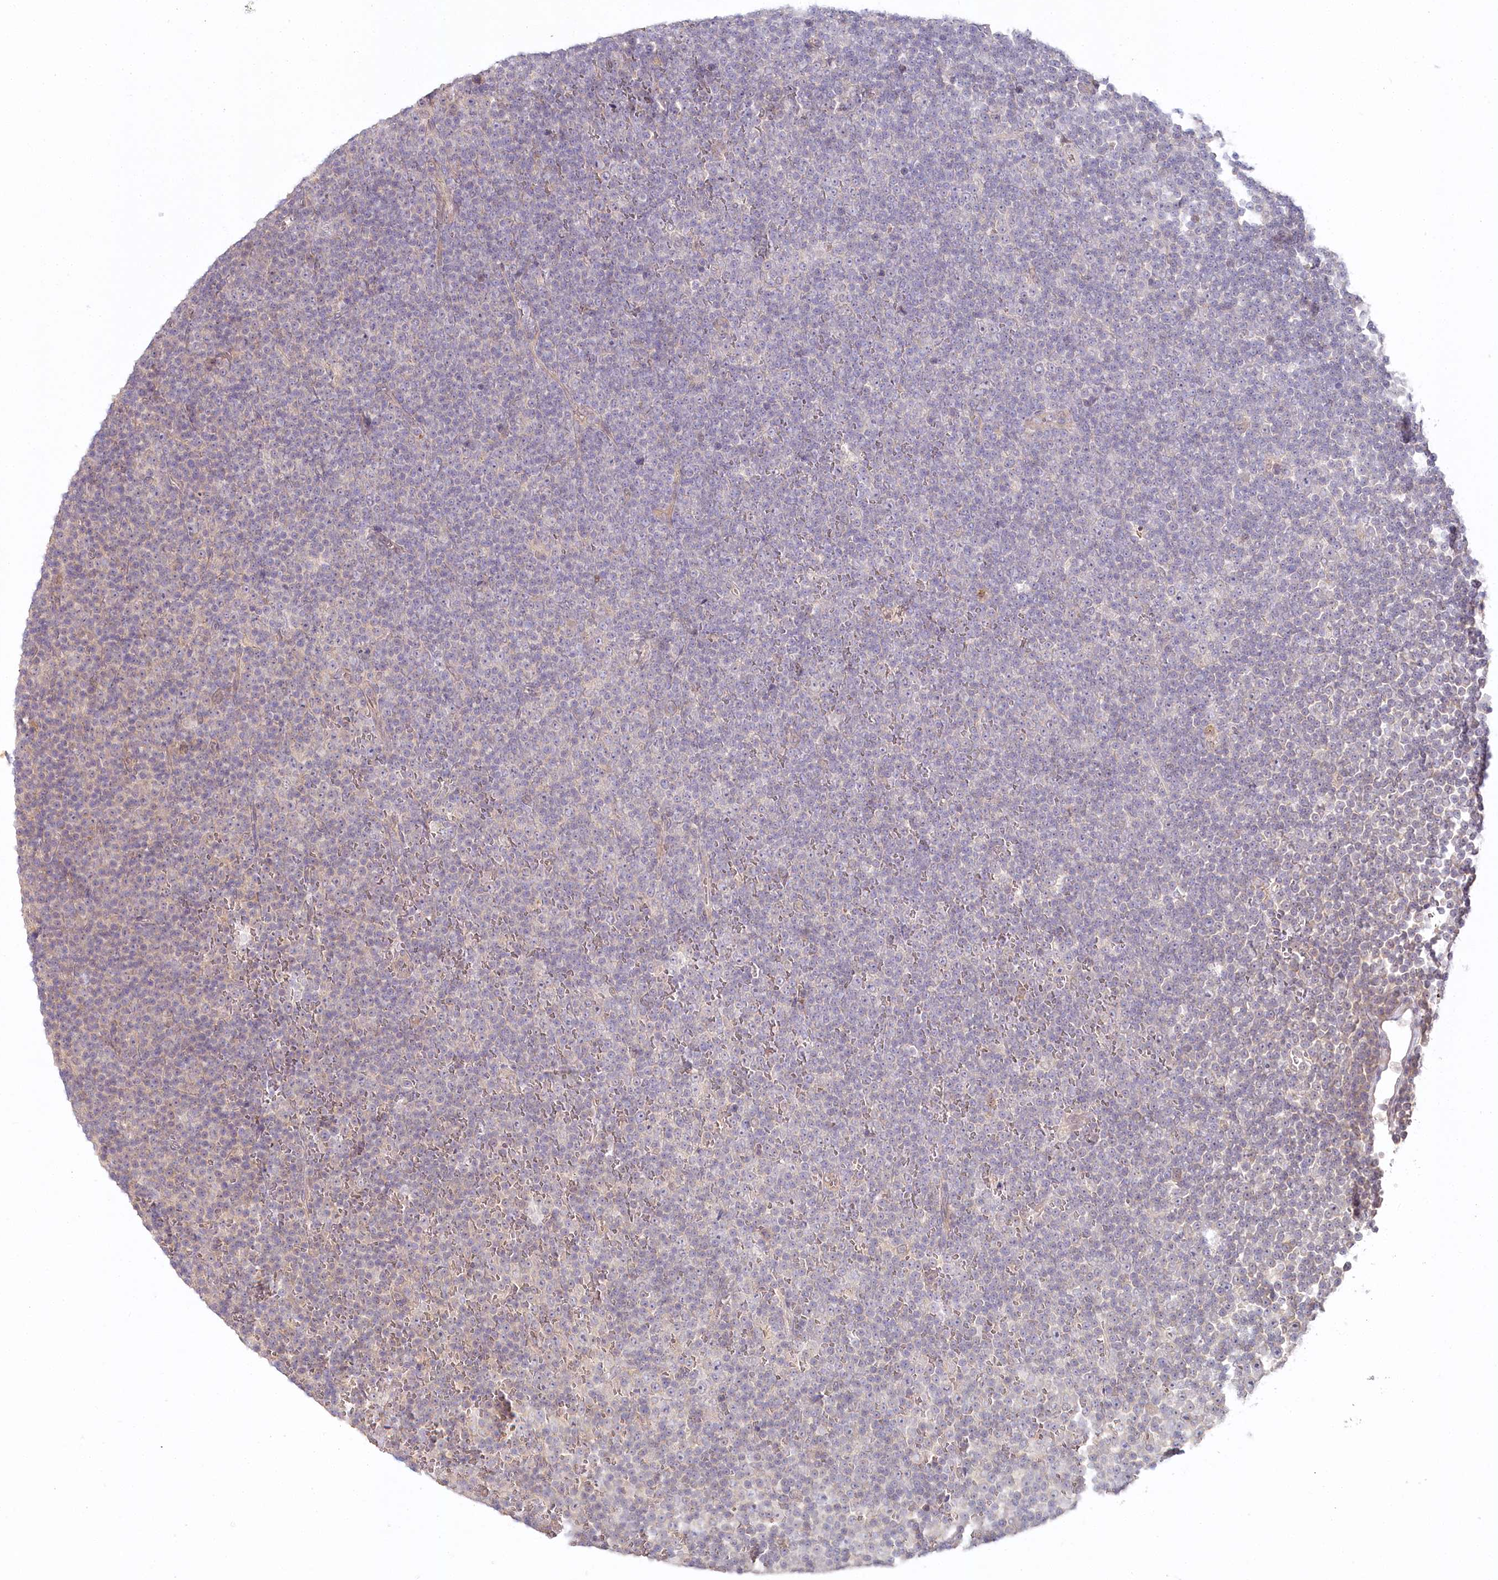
{"staining": {"intensity": "negative", "quantity": "none", "location": "none"}, "tissue": "lymphoma", "cell_type": "Tumor cells", "image_type": "cancer", "snomed": [{"axis": "morphology", "description": "Malignant lymphoma, non-Hodgkin's type, Low grade"}, {"axis": "topography", "description": "Lymph node"}], "caption": "Low-grade malignant lymphoma, non-Hodgkin's type stained for a protein using immunohistochemistry displays no positivity tumor cells.", "gene": "AAMDC", "patient": {"sex": "female", "age": 67}}